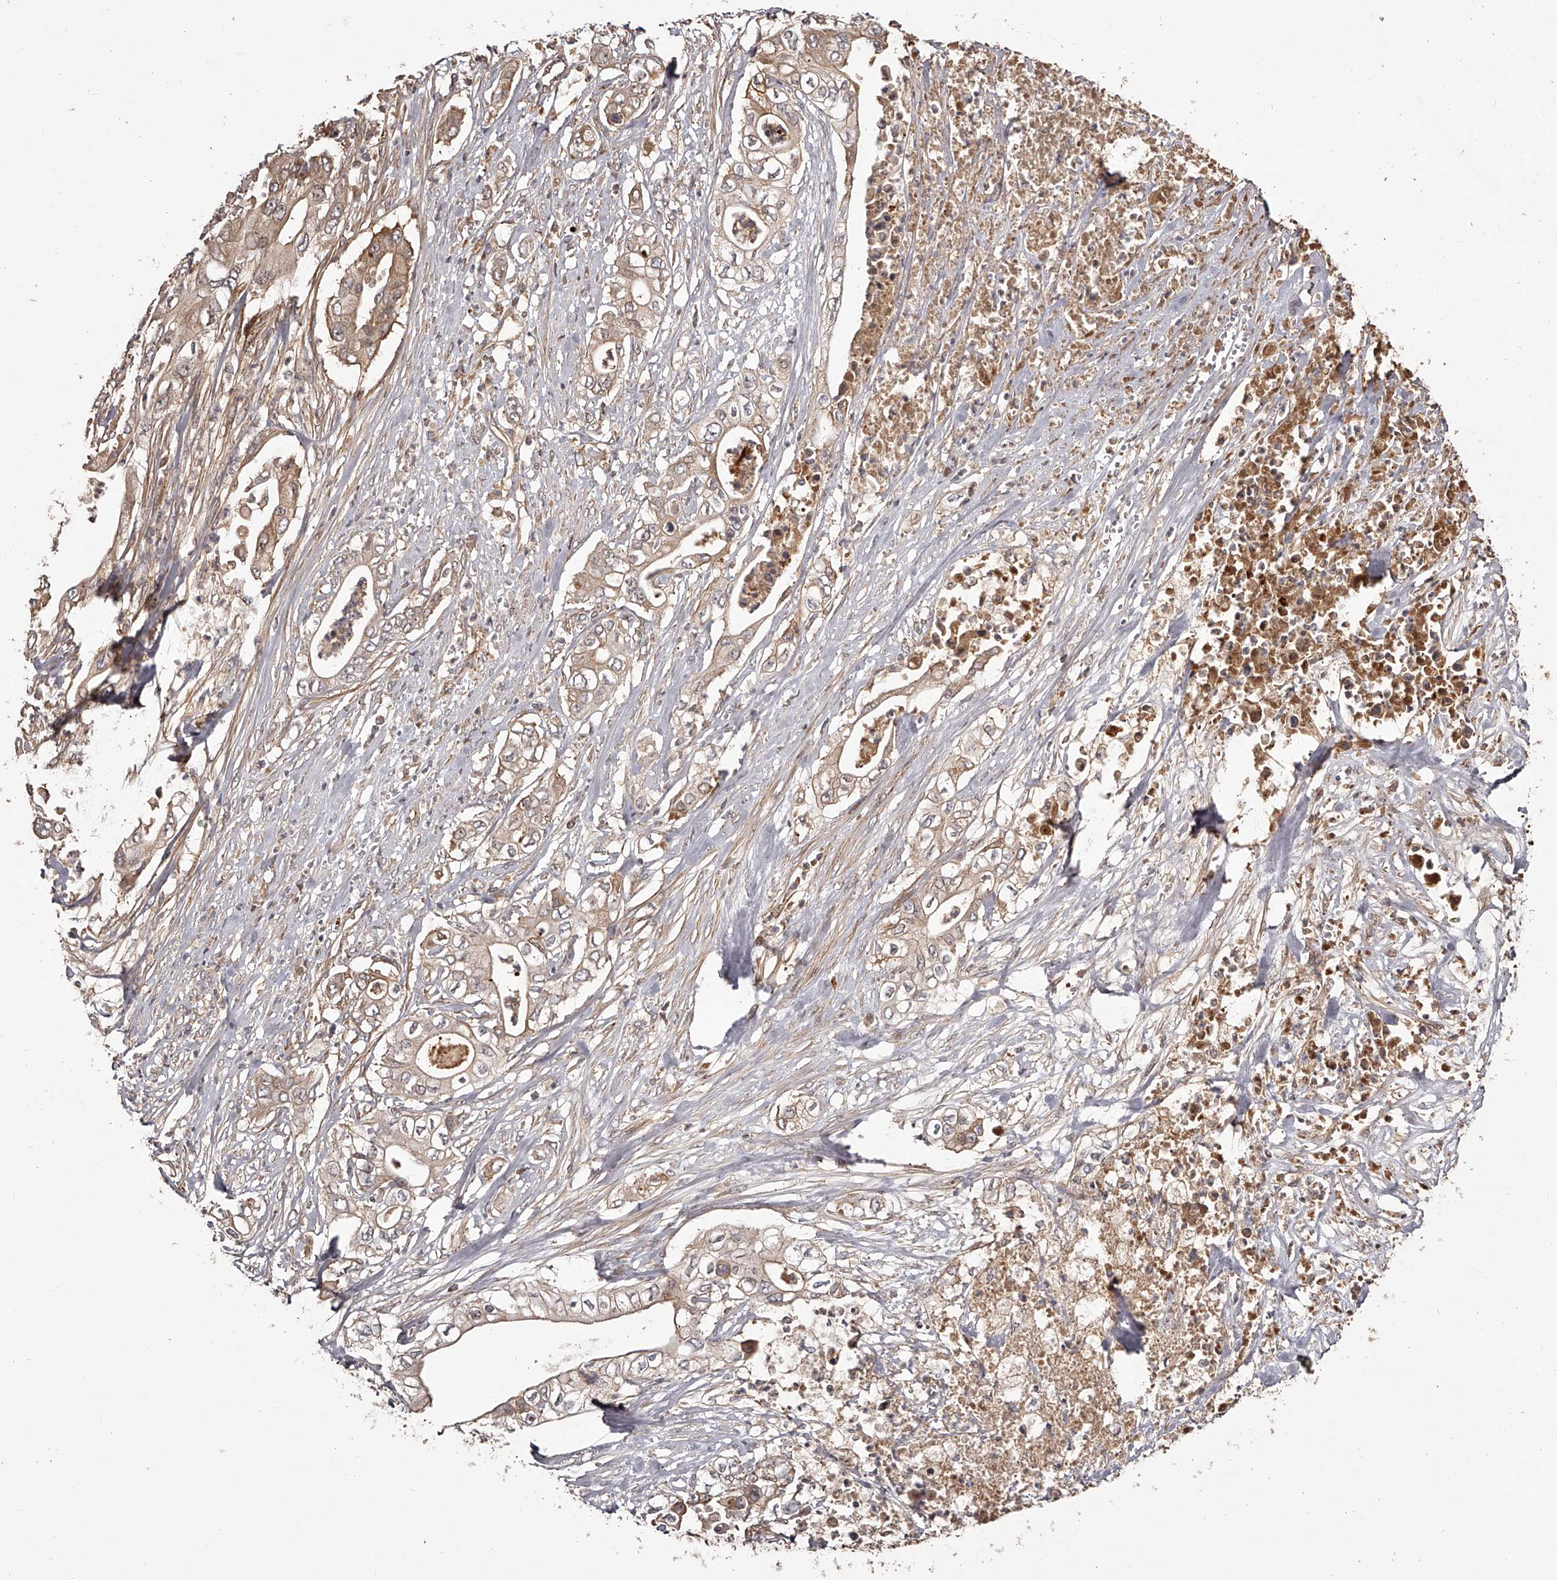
{"staining": {"intensity": "weak", "quantity": ">75%", "location": "cytoplasmic/membranous"}, "tissue": "pancreatic cancer", "cell_type": "Tumor cells", "image_type": "cancer", "snomed": [{"axis": "morphology", "description": "Adenocarcinoma, NOS"}, {"axis": "topography", "description": "Pancreas"}], "caption": "Brown immunohistochemical staining in adenocarcinoma (pancreatic) displays weak cytoplasmic/membranous expression in approximately >75% of tumor cells.", "gene": "CRYZL1", "patient": {"sex": "female", "age": 78}}